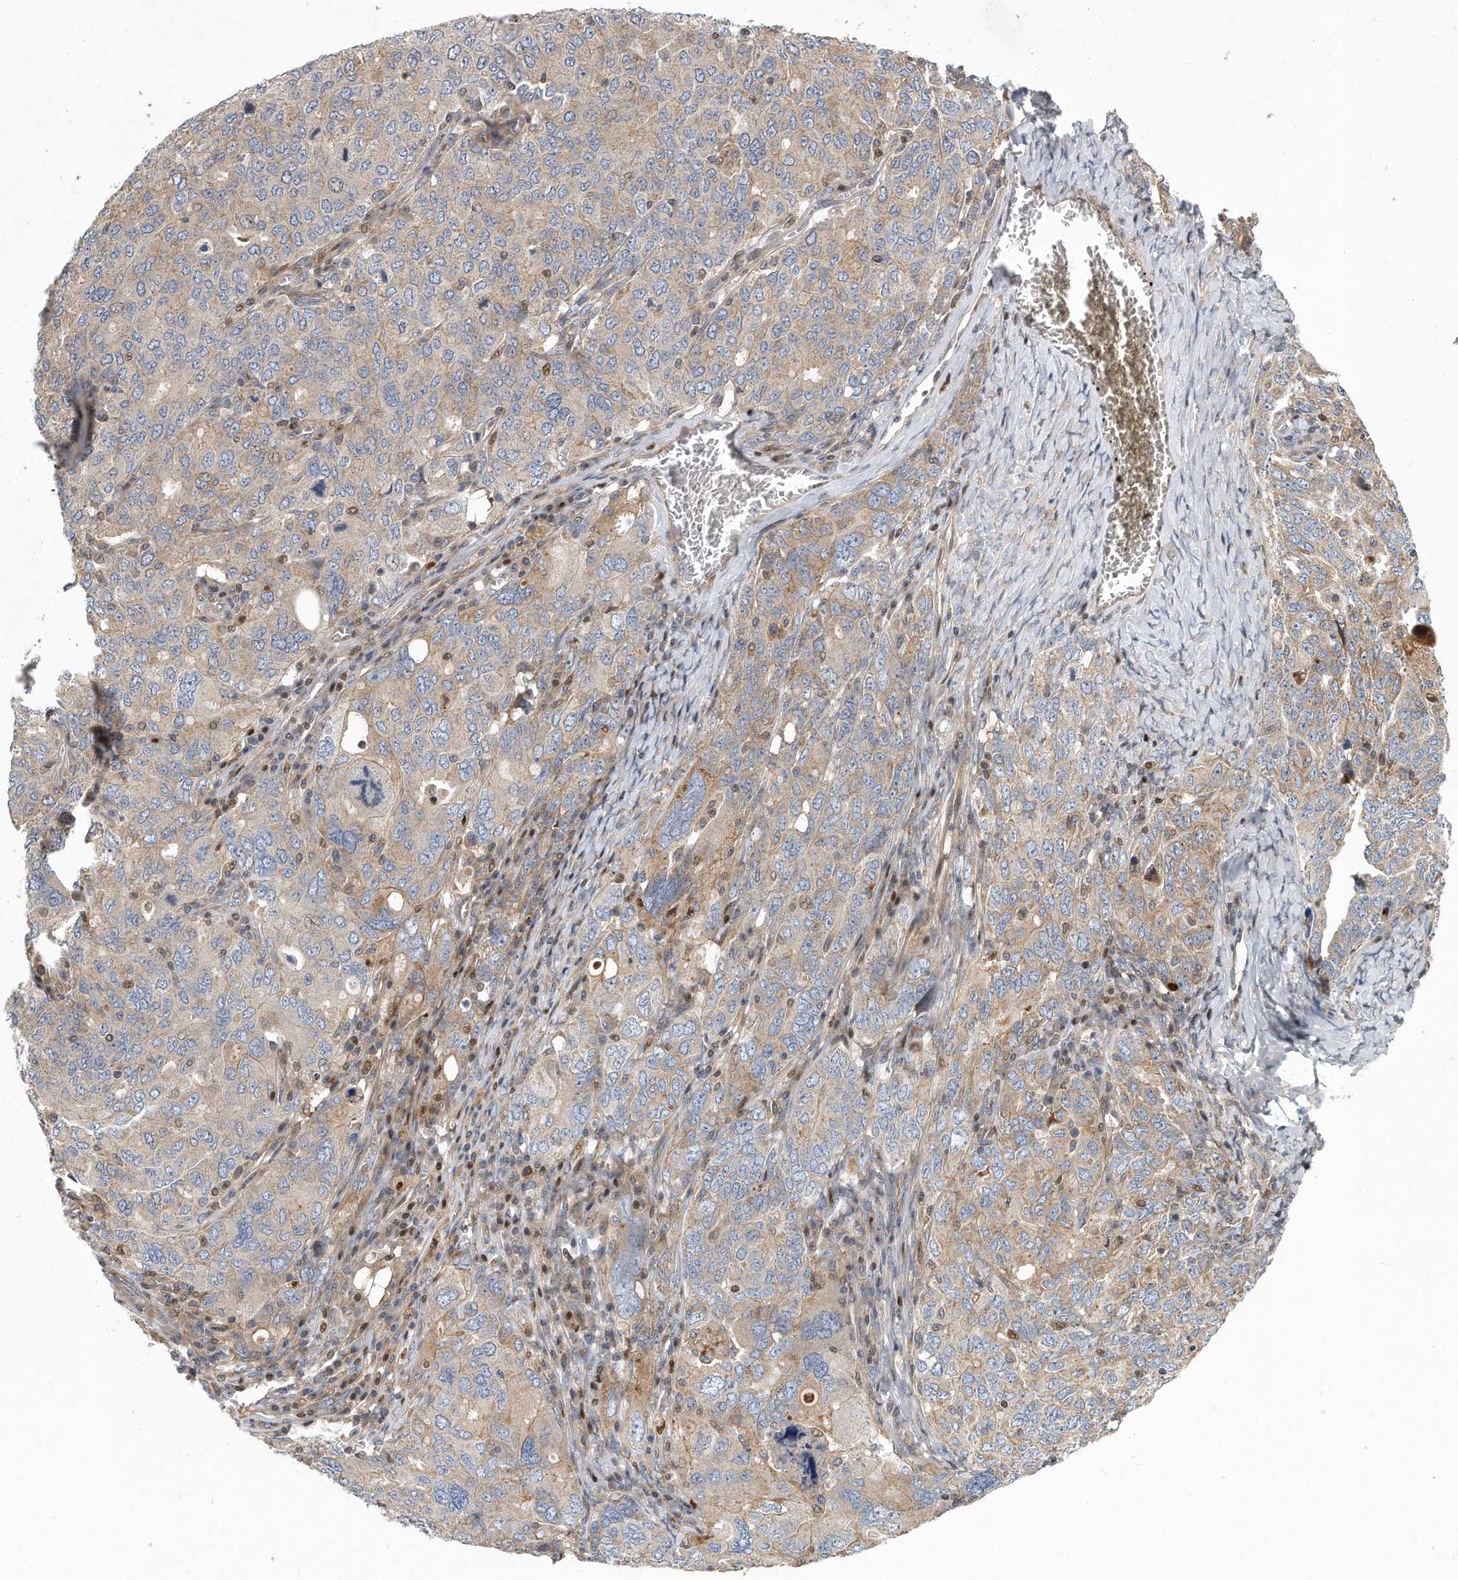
{"staining": {"intensity": "weak", "quantity": "25%-75%", "location": "cytoplasmic/membranous"}, "tissue": "ovarian cancer", "cell_type": "Tumor cells", "image_type": "cancer", "snomed": [{"axis": "morphology", "description": "Carcinoma, endometroid"}, {"axis": "topography", "description": "Ovary"}], "caption": "Tumor cells display weak cytoplasmic/membranous expression in about 25%-75% of cells in ovarian endometroid carcinoma. Using DAB (brown) and hematoxylin (blue) stains, captured at high magnification using brightfield microscopy.", "gene": "PCDH8", "patient": {"sex": "female", "age": 62}}